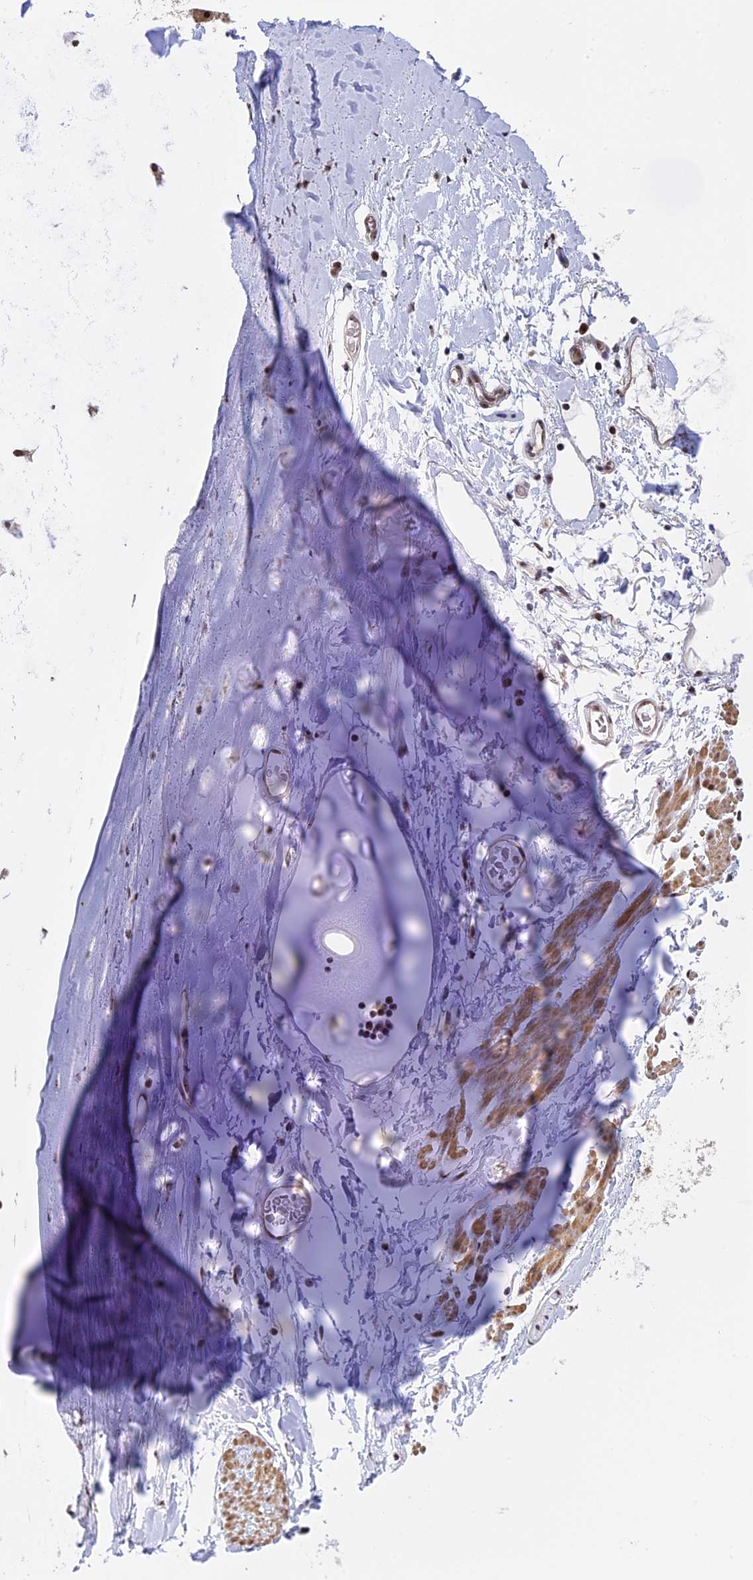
{"staining": {"intensity": "negative", "quantity": "none", "location": "none"}, "tissue": "adipose tissue", "cell_type": "Adipocytes", "image_type": "normal", "snomed": [{"axis": "morphology", "description": "Normal tissue, NOS"}, {"axis": "topography", "description": "Lymph node"}, {"axis": "topography", "description": "Bronchus"}], "caption": "Protein analysis of normal adipose tissue exhibits no significant expression in adipocytes.", "gene": "MGA", "patient": {"sex": "male", "age": 63}}